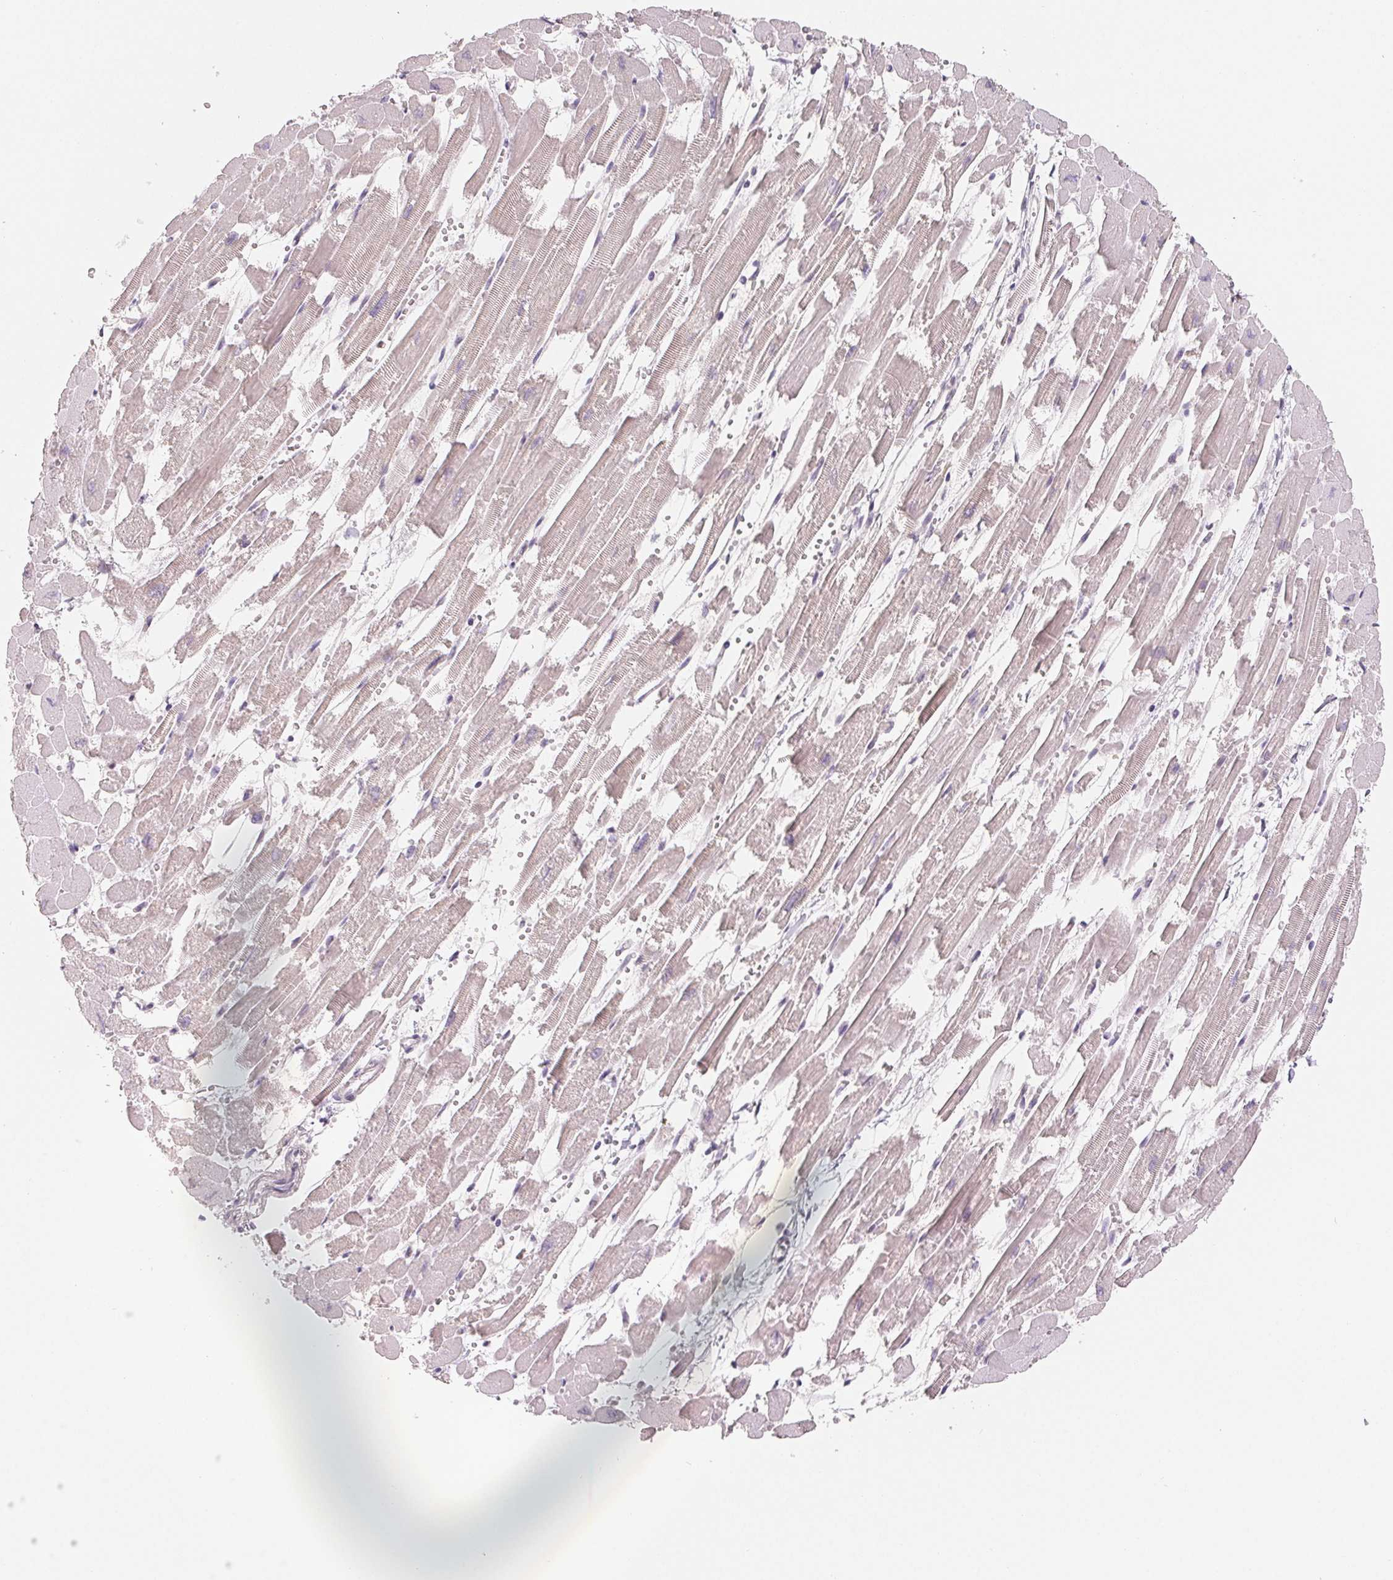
{"staining": {"intensity": "weak", "quantity": ">75%", "location": "cytoplasmic/membranous"}, "tissue": "heart muscle", "cell_type": "Cardiomyocytes", "image_type": "normal", "snomed": [{"axis": "morphology", "description": "Normal tissue, NOS"}, {"axis": "topography", "description": "Heart"}], "caption": "Heart muscle stained with DAB (3,3'-diaminobenzidine) immunohistochemistry (IHC) displays low levels of weak cytoplasmic/membranous positivity in about >75% of cardiomyocytes.", "gene": "NXF3", "patient": {"sex": "female", "age": 52}}